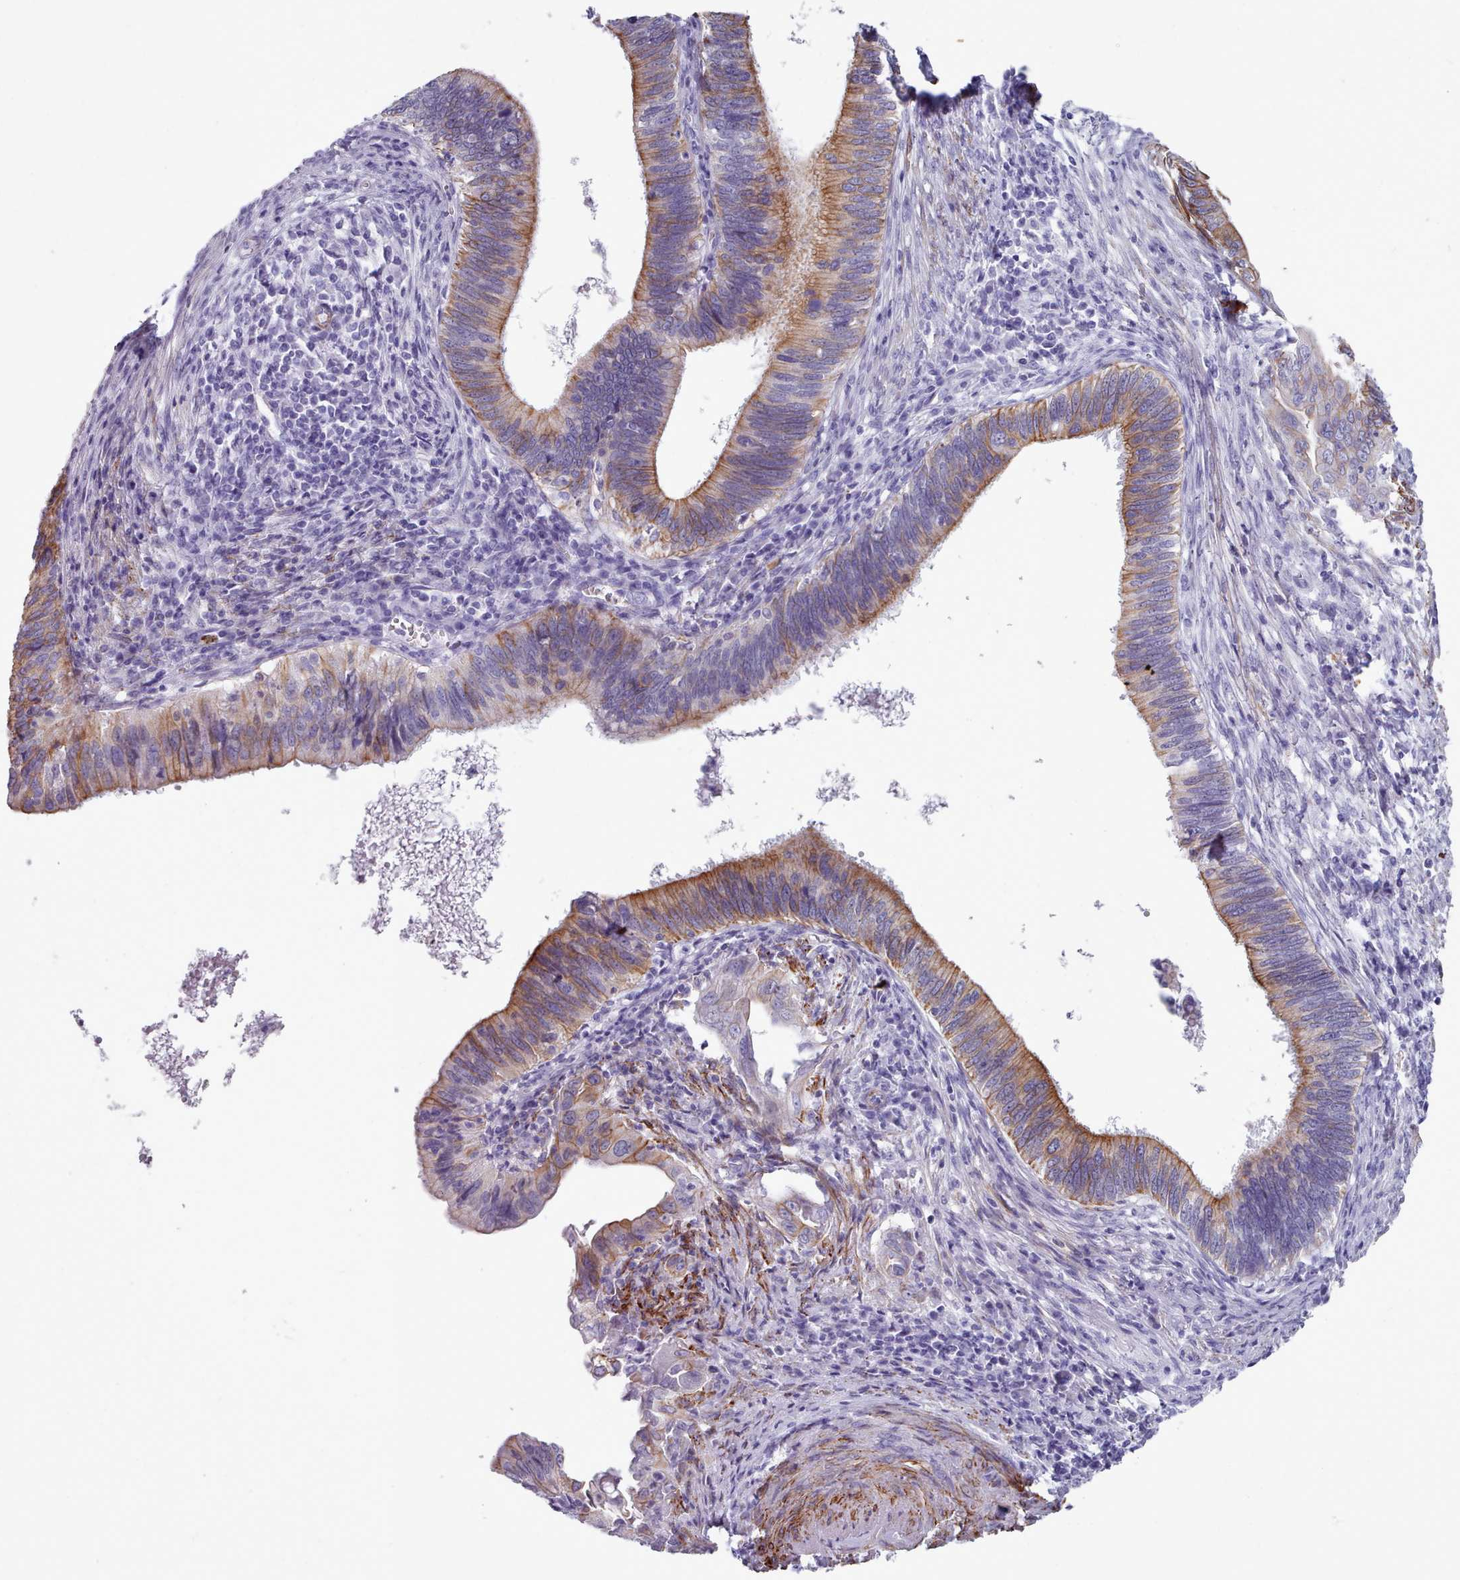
{"staining": {"intensity": "moderate", "quantity": "25%-75%", "location": "cytoplasmic/membranous"}, "tissue": "cervical cancer", "cell_type": "Tumor cells", "image_type": "cancer", "snomed": [{"axis": "morphology", "description": "Adenocarcinoma, NOS"}, {"axis": "topography", "description": "Cervix"}], "caption": "Tumor cells show moderate cytoplasmic/membranous staining in about 25%-75% of cells in cervical adenocarcinoma.", "gene": "FPGS", "patient": {"sex": "female", "age": 42}}